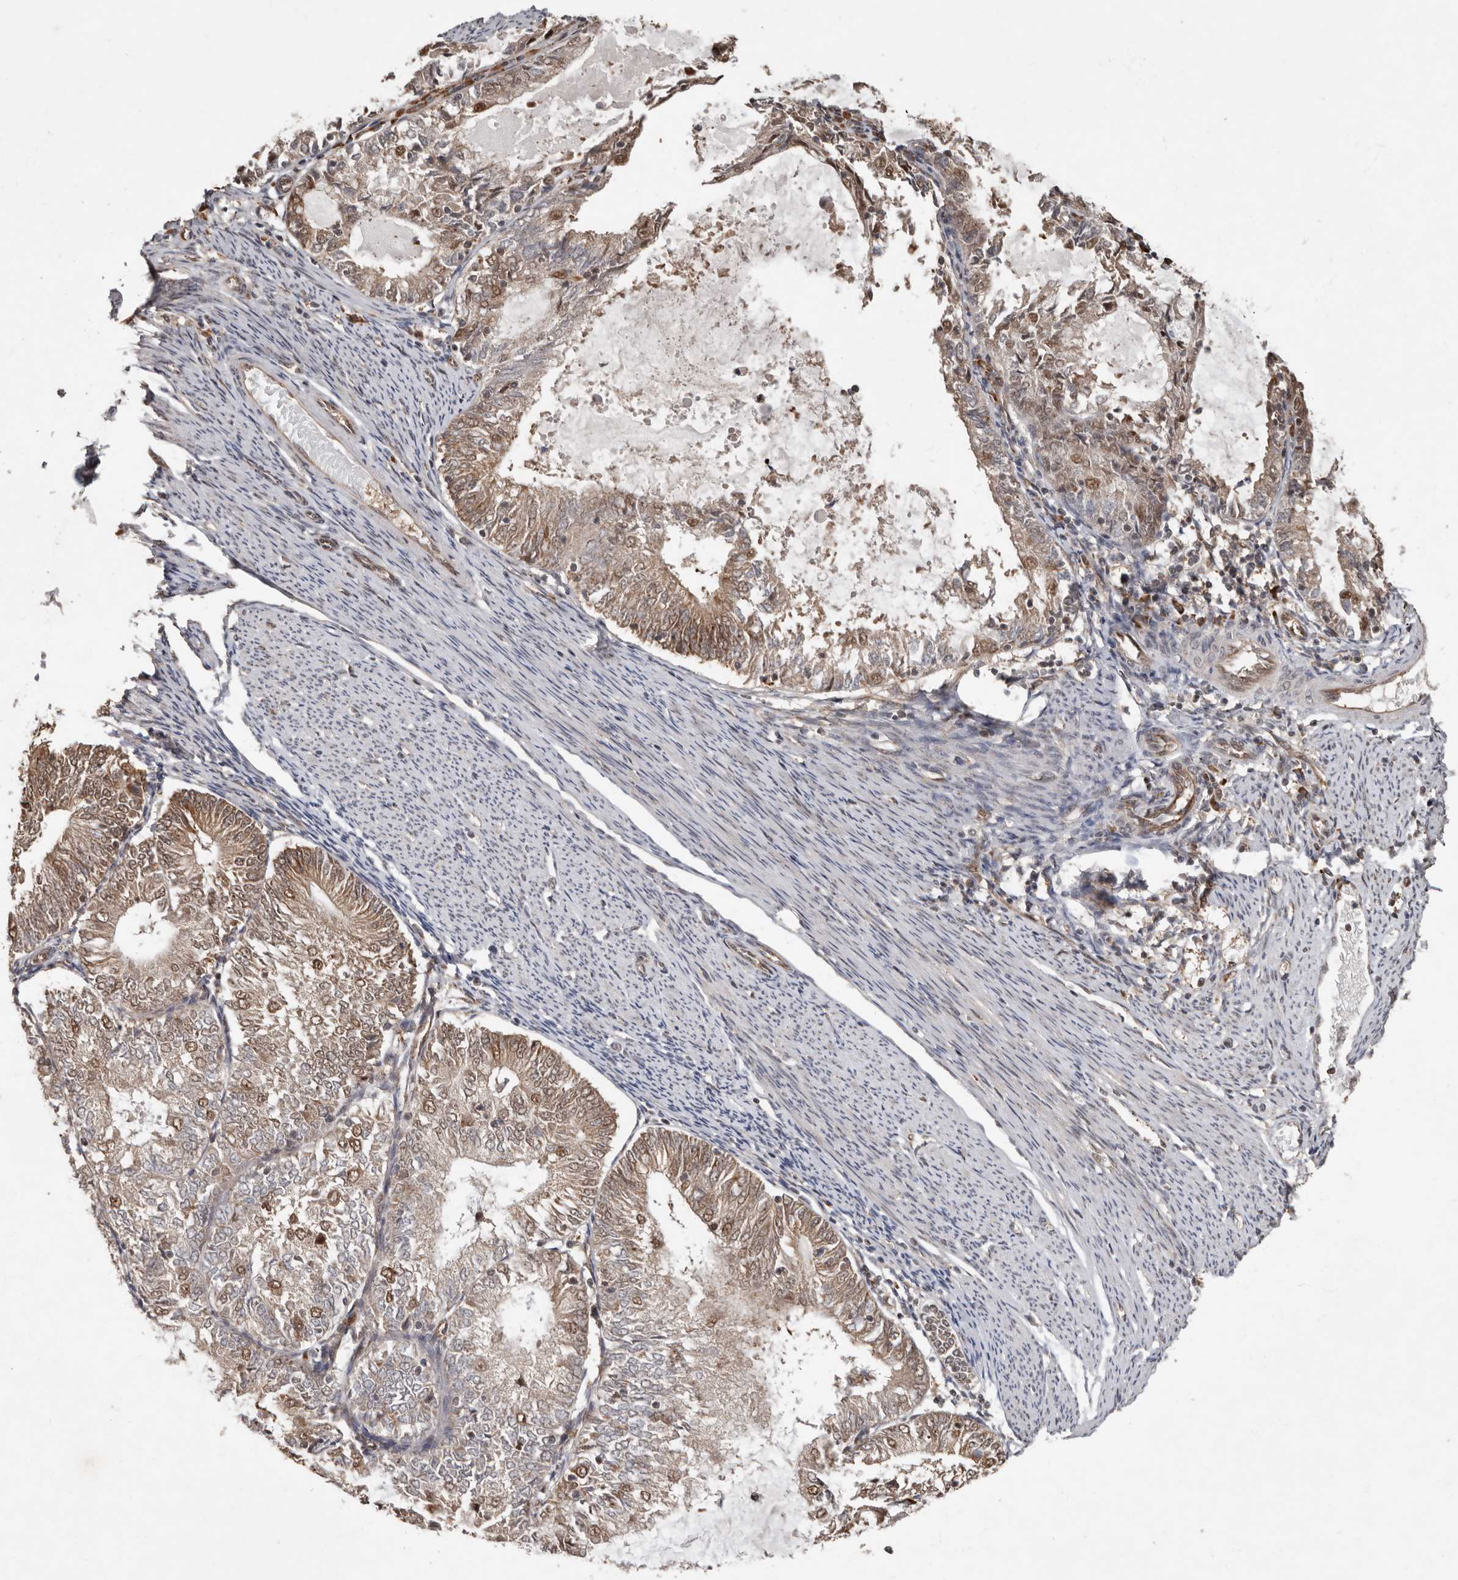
{"staining": {"intensity": "weak", "quantity": ">75%", "location": "cytoplasmic/membranous,nuclear"}, "tissue": "endometrial cancer", "cell_type": "Tumor cells", "image_type": "cancer", "snomed": [{"axis": "morphology", "description": "Adenocarcinoma, NOS"}, {"axis": "topography", "description": "Endometrium"}], "caption": "Weak cytoplasmic/membranous and nuclear protein staining is seen in approximately >75% of tumor cells in endometrial adenocarcinoma.", "gene": "LRGUK", "patient": {"sex": "female", "age": 57}}